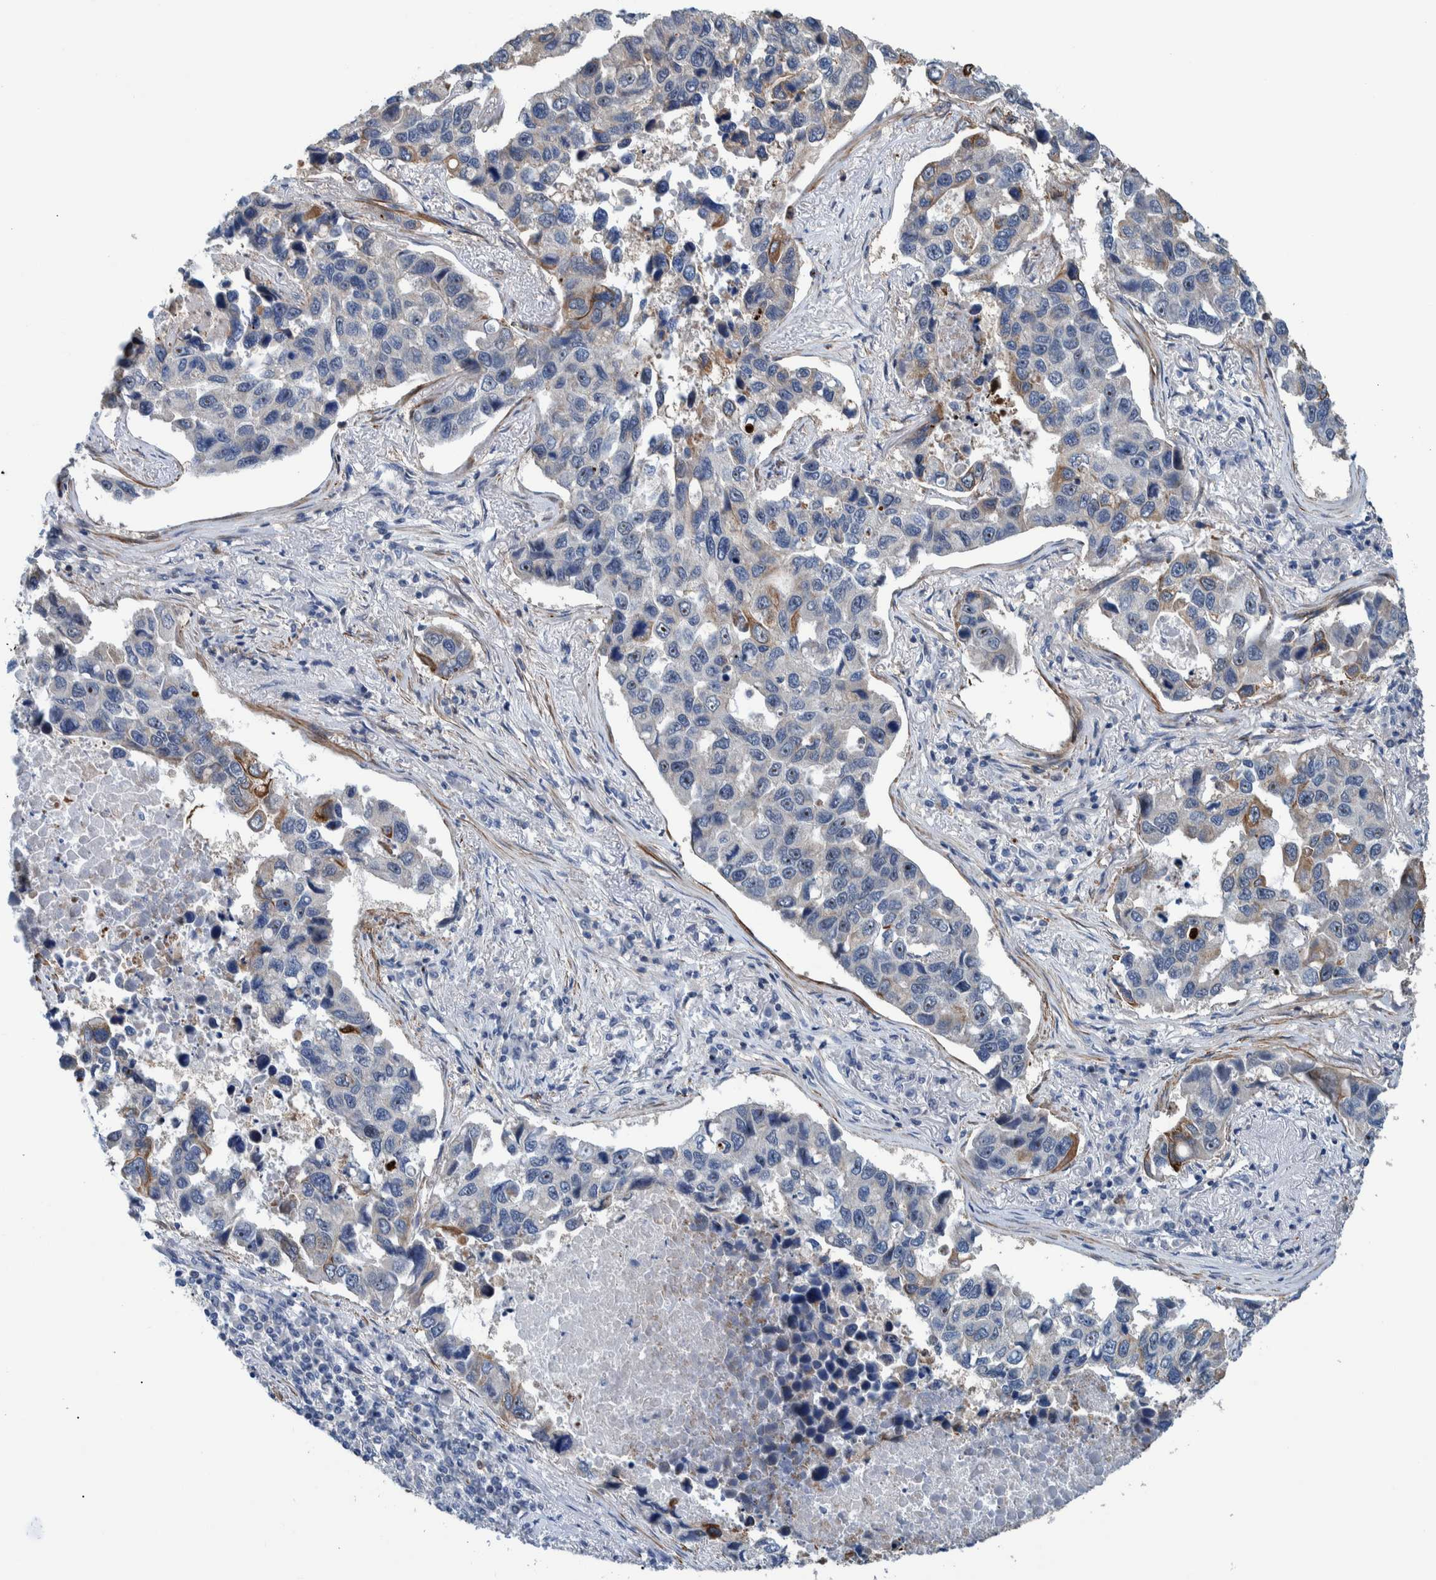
{"staining": {"intensity": "negative", "quantity": "none", "location": "none"}, "tissue": "lung cancer", "cell_type": "Tumor cells", "image_type": "cancer", "snomed": [{"axis": "morphology", "description": "Adenocarcinoma, NOS"}, {"axis": "topography", "description": "Lung"}], "caption": "The histopathology image reveals no staining of tumor cells in lung cancer.", "gene": "MKS1", "patient": {"sex": "male", "age": 64}}